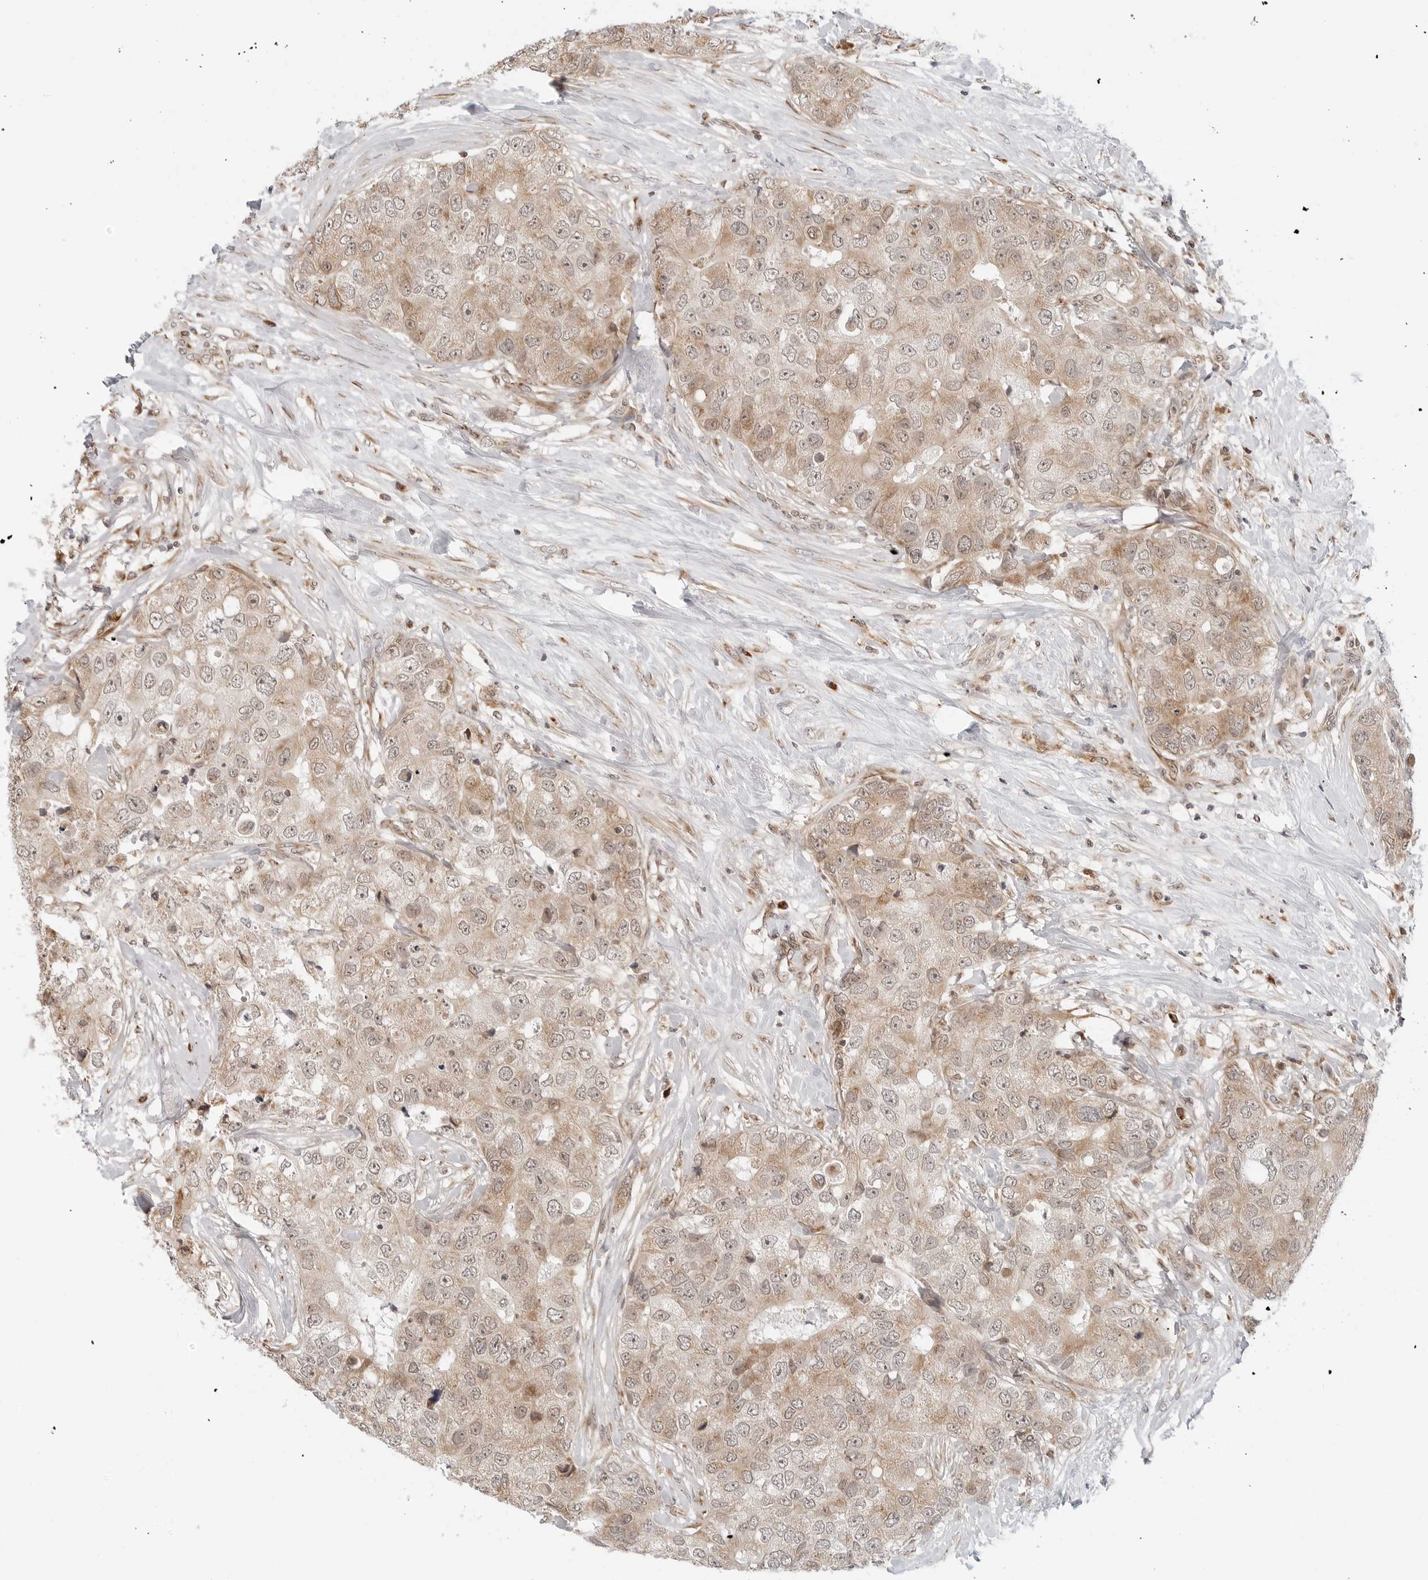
{"staining": {"intensity": "moderate", "quantity": ">75%", "location": "cytoplasmic/membranous"}, "tissue": "breast cancer", "cell_type": "Tumor cells", "image_type": "cancer", "snomed": [{"axis": "morphology", "description": "Duct carcinoma"}, {"axis": "topography", "description": "Breast"}], "caption": "Brown immunohistochemical staining in breast invasive ductal carcinoma reveals moderate cytoplasmic/membranous positivity in about >75% of tumor cells. (DAB (3,3'-diaminobenzidine) = brown stain, brightfield microscopy at high magnification).", "gene": "POLR3GL", "patient": {"sex": "female", "age": 62}}